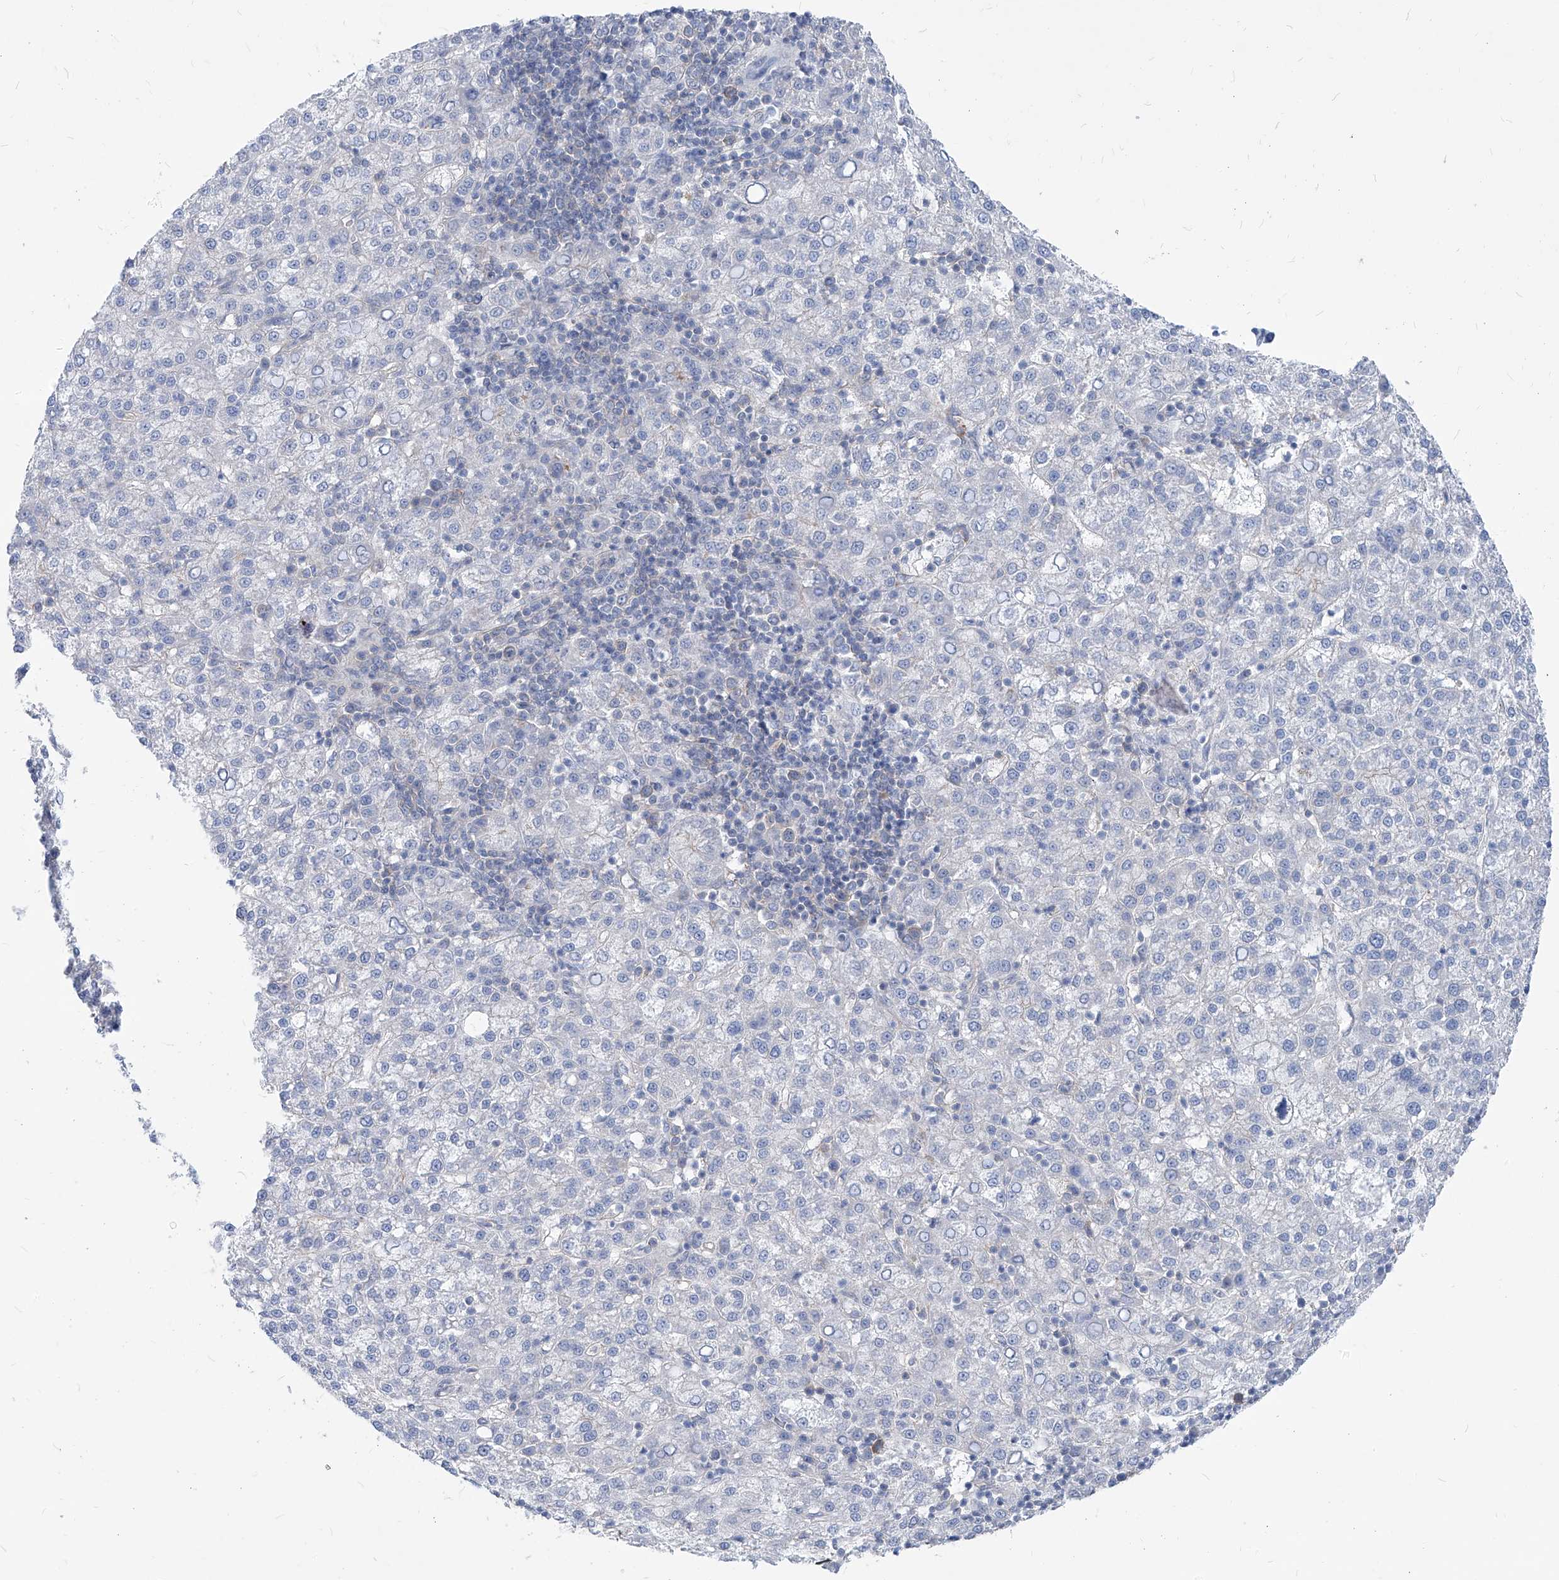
{"staining": {"intensity": "negative", "quantity": "none", "location": "none"}, "tissue": "liver cancer", "cell_type": "Tumor cells", "image_type": "cancer", "snomed": [{"axis": "morphology", "description": "Carcinoma, Hepatocellular, NOS"}, {"axis": "topography", "description": "Liver"}], "caption": "IHC of liver cancer demonstrates no staining in tumor cells.", "gene": "AKAP10", "patient": {"sex": "female", "age": 58}}